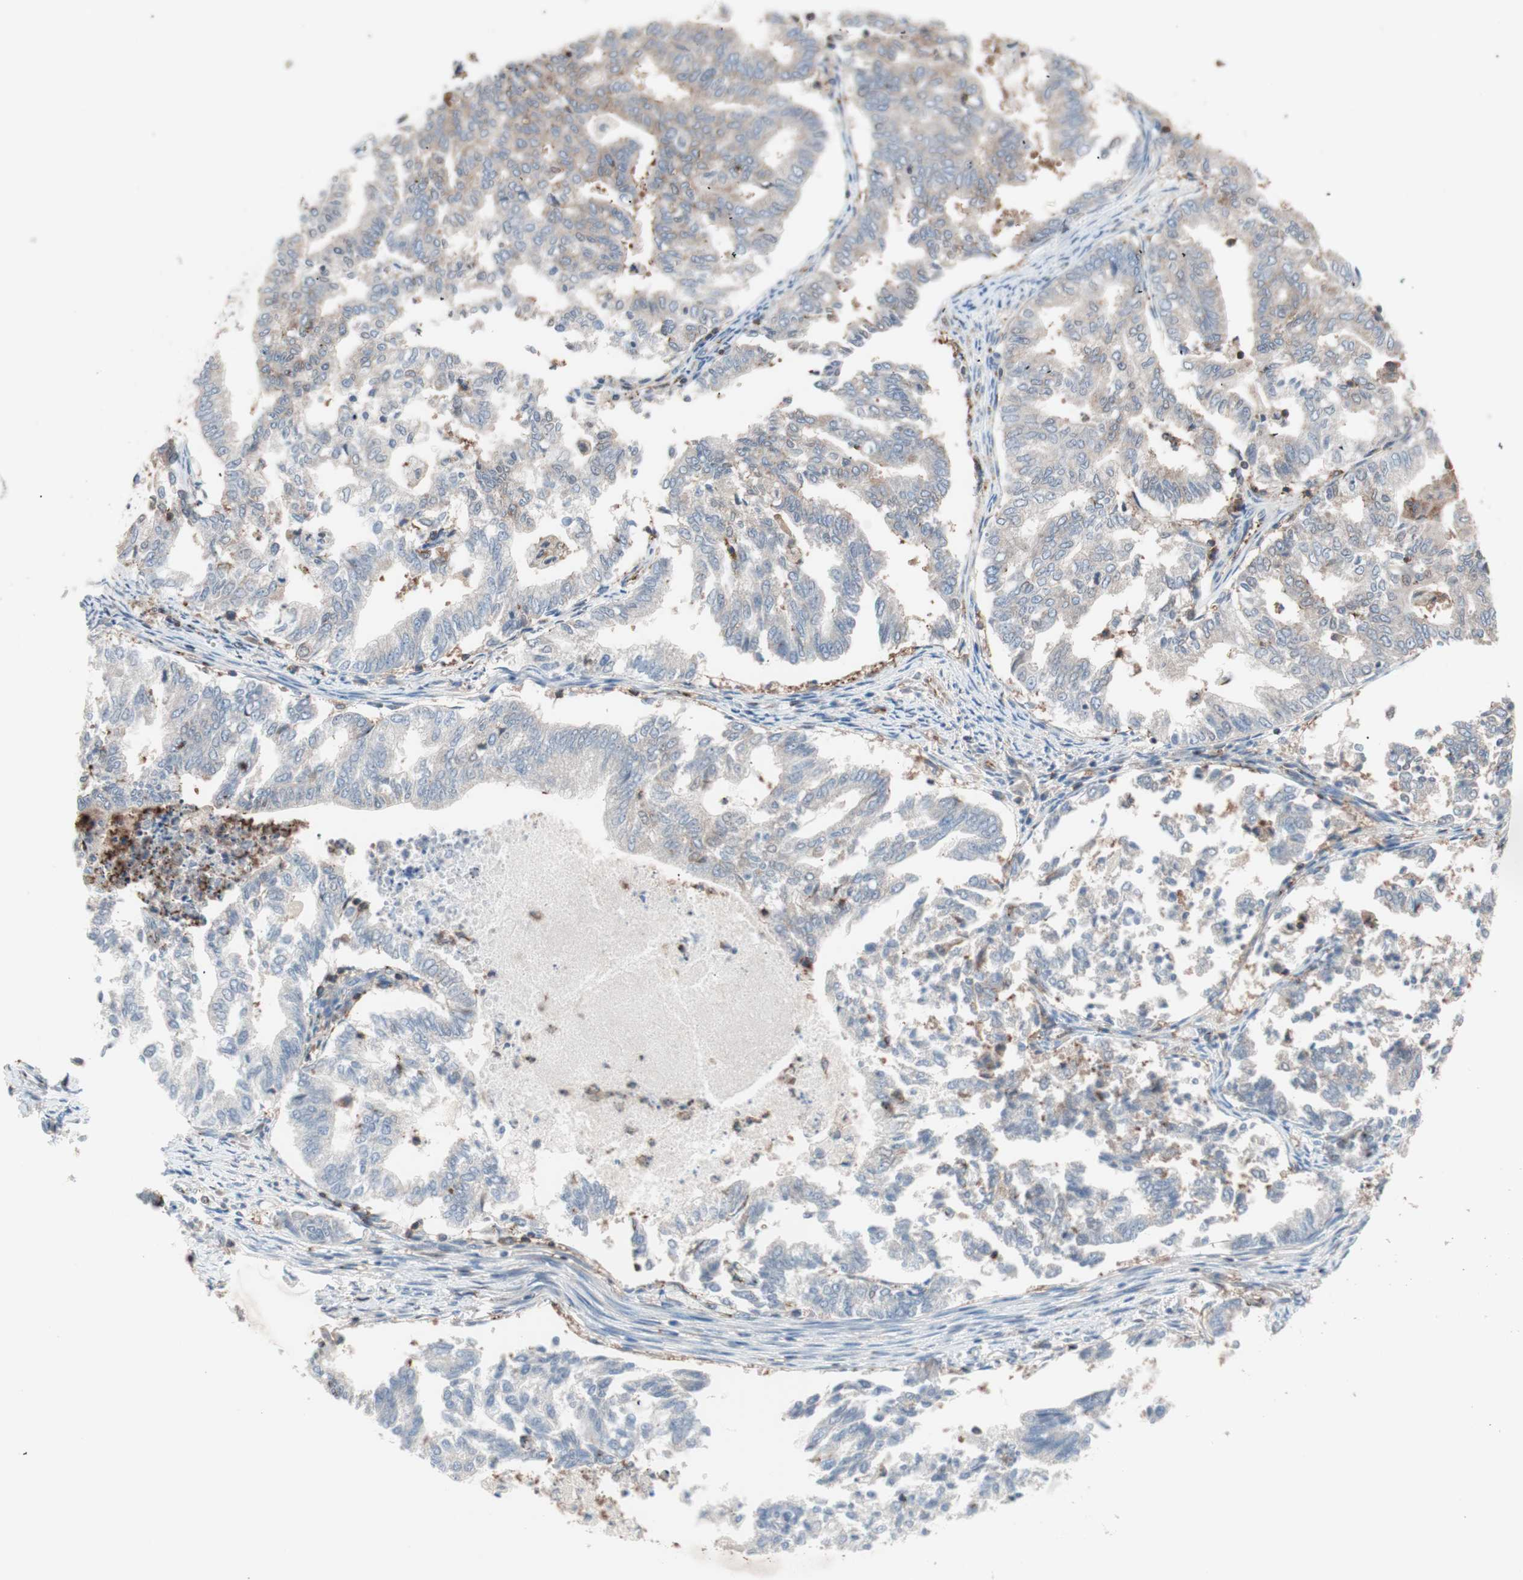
{"staining": {"intensity": "weak", "quantity": "<25%", "location": "cytoplasmic/membranous"}, "tissue": "endometrial cancer", "cell_type": "Tumor cells", "image_type": "cancer", "snomed": [{"axis": "morphology", "description": "Adenocarcinoma, NOS"}, {"axis": "topography", "description": "Endometrium"}], "caption": "The image exhibits no staining of tumor cells in endometrial cancer (adenocarcinoma).", "gene": "GALT", "patient": {"sex": "female", "age": 79}}